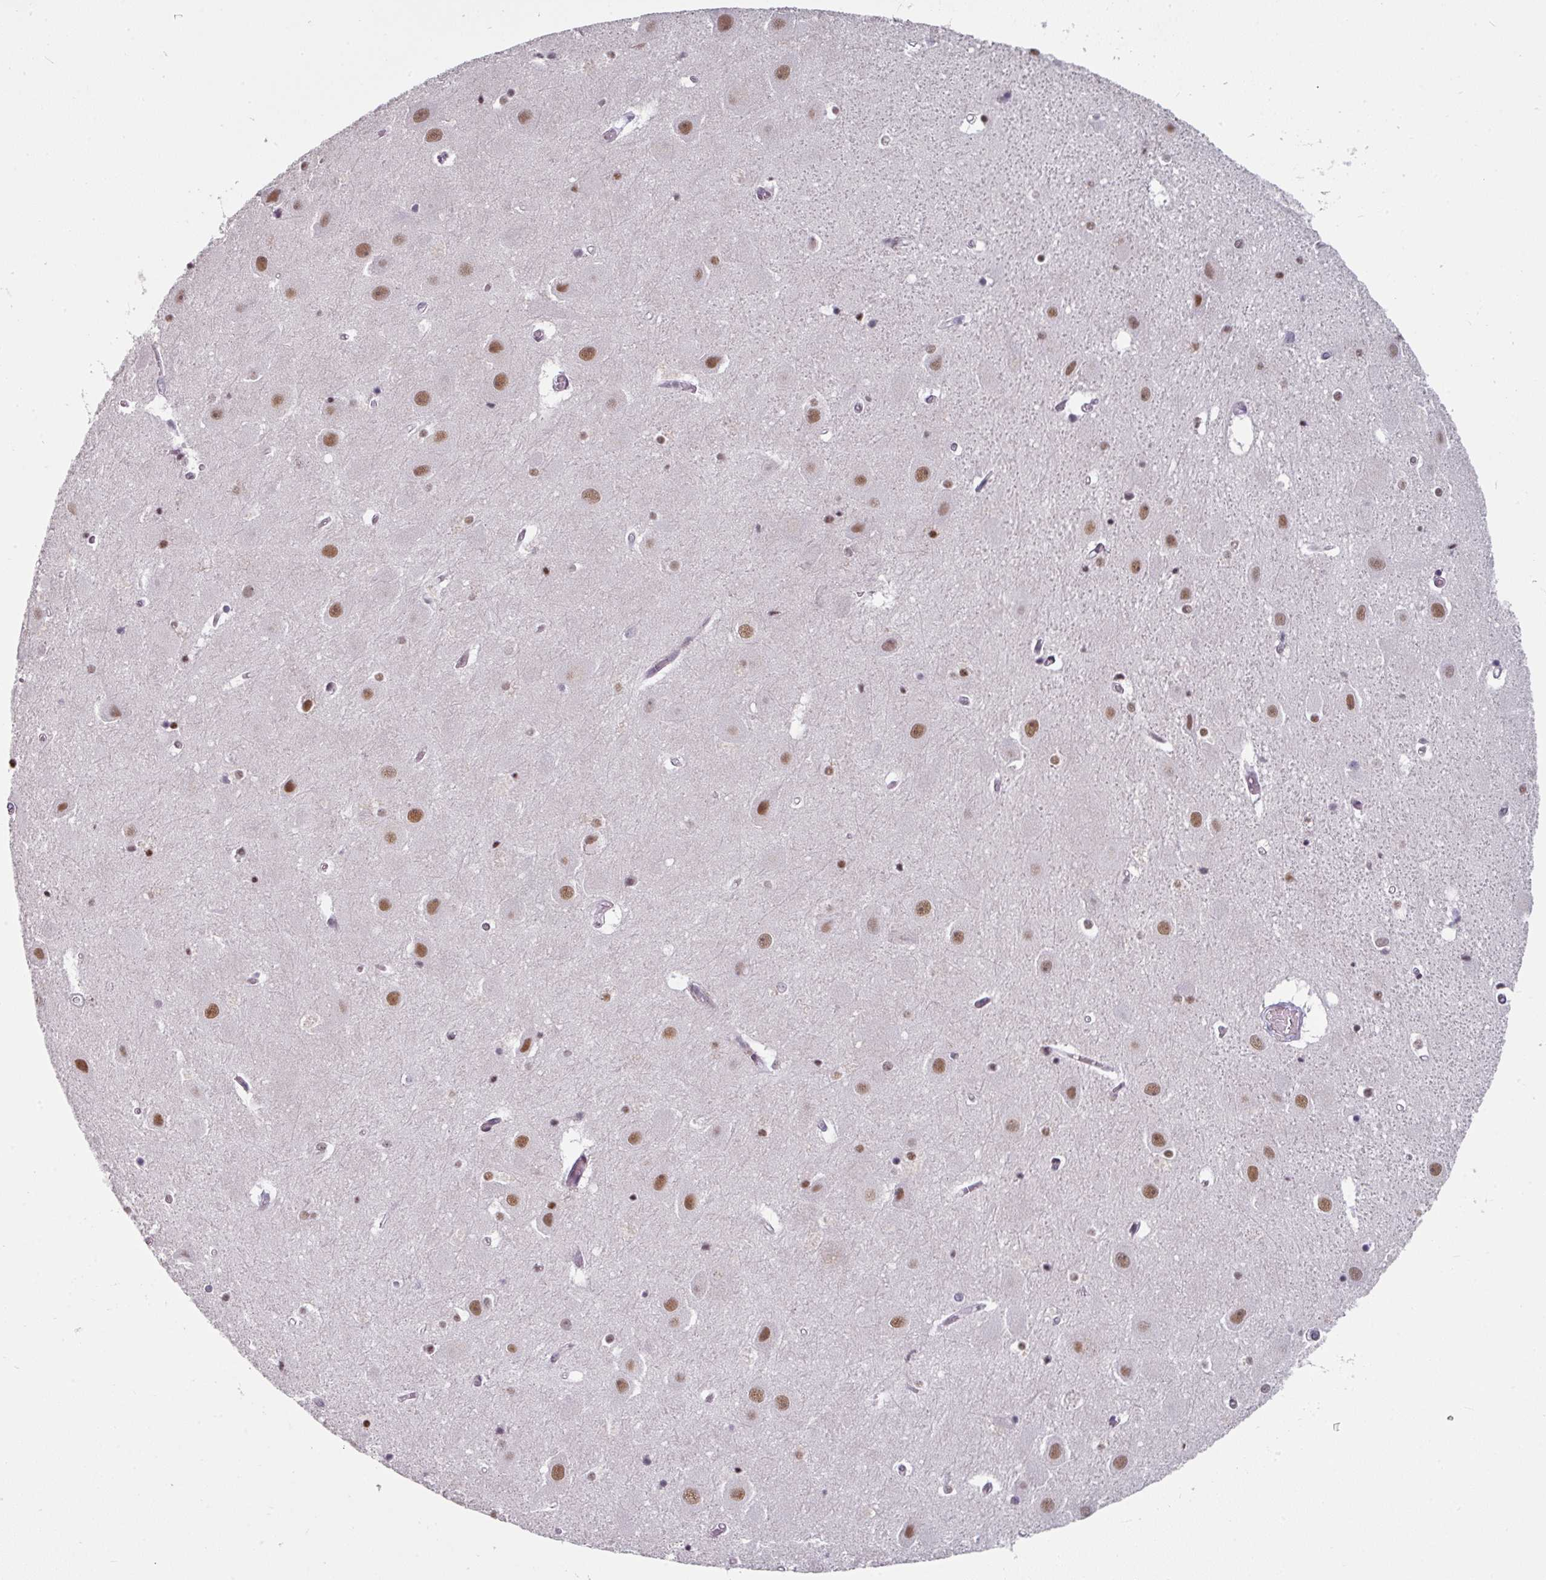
{"staining": {"intensity": "moderate", "quantity": "25%-75%", "location": "nuclear"}, "tissue": "hippocampus", "cell_type": "Glial cells", "image_type": "normal", "snomed": [{"axis": "morphology", "description": "Normal tissue, NOS"}, {"axis": "topography", "description": "Hippocampus"}], "caption": "Immunohistochemical staining of benign human hippocampus reveals 25%-75% levels of moderate nuclear protein expression in about 25%-75% of glial cells.", "gene": "ENSG00000283782", "patient": {"sex": "female", "age": 52}}